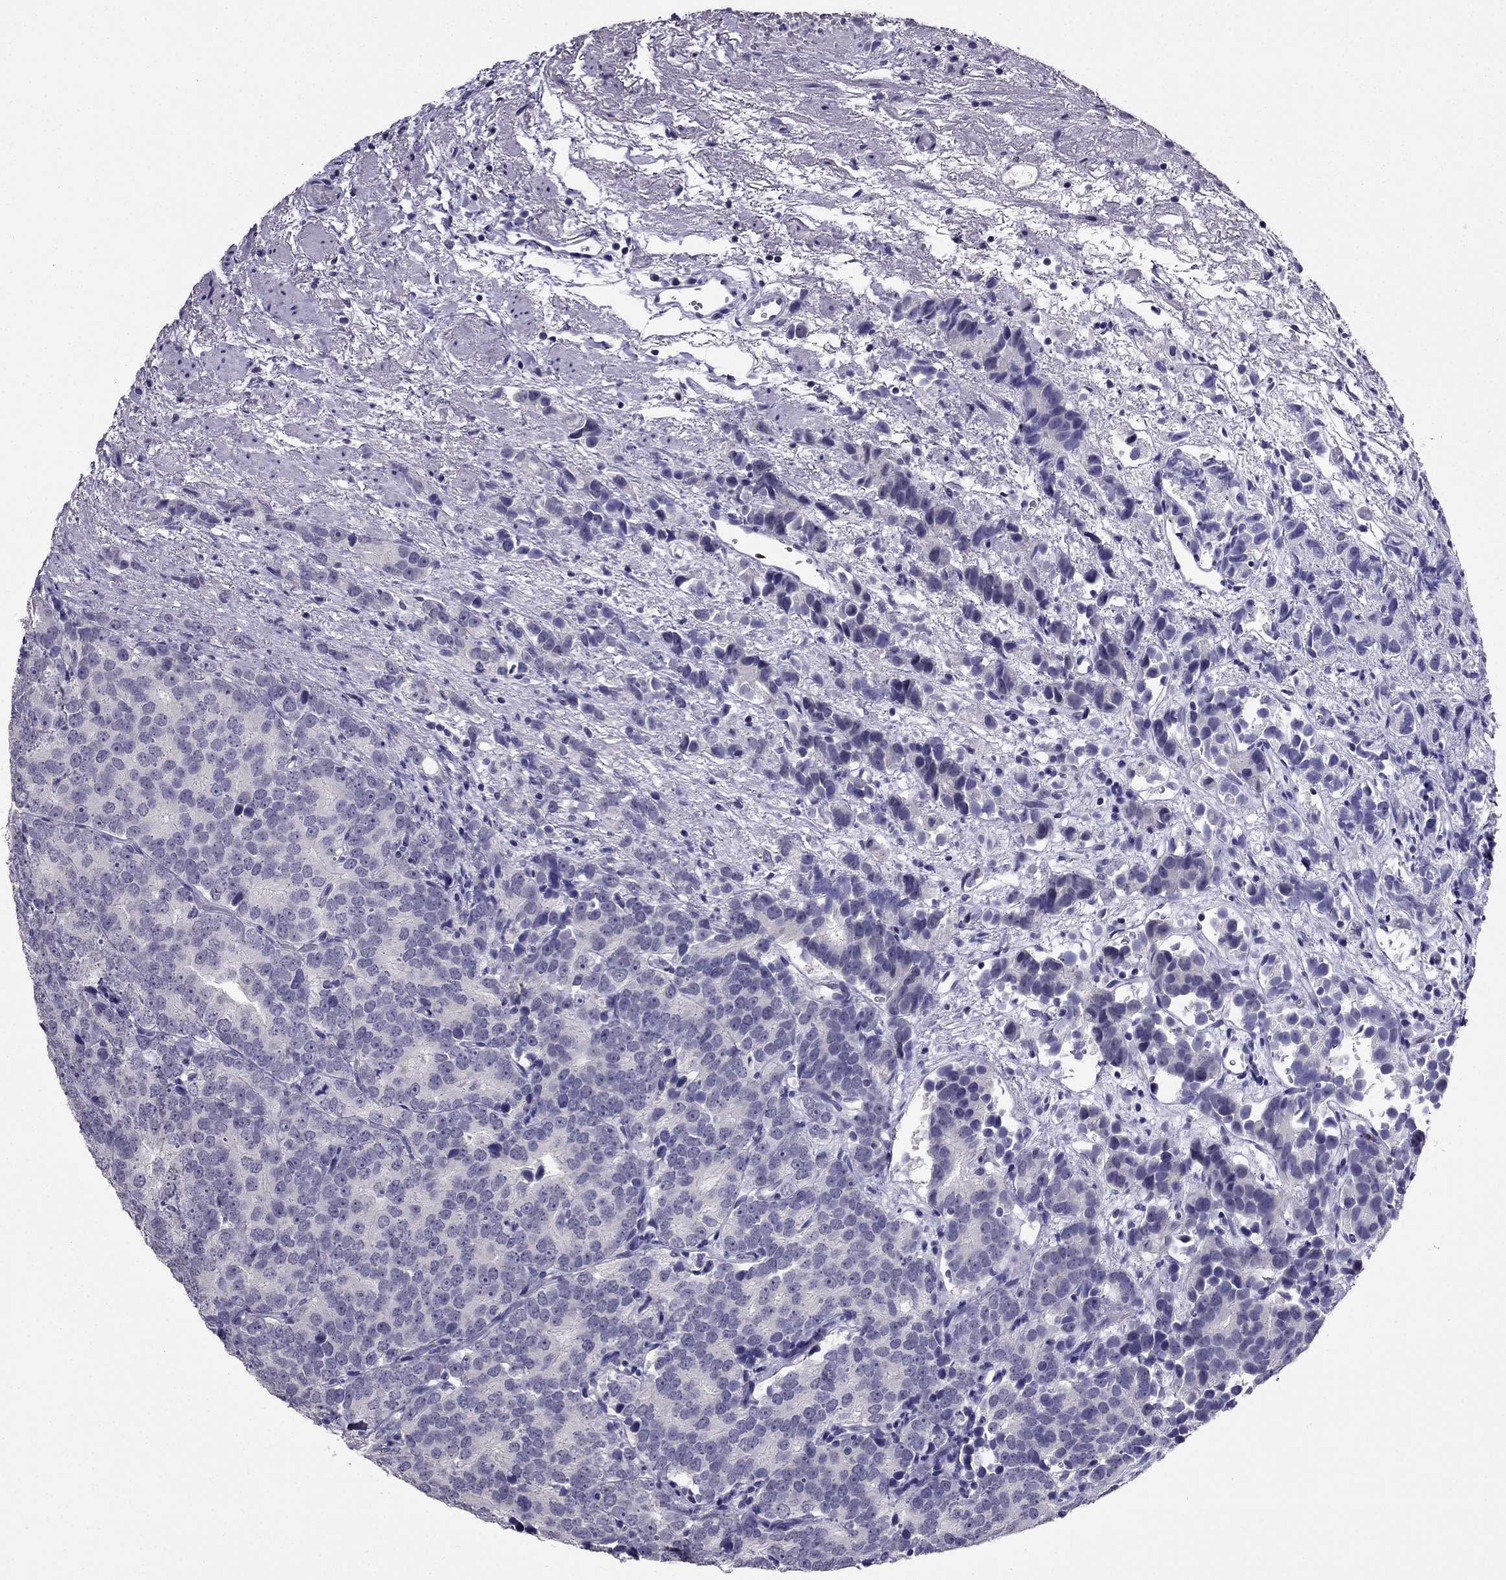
{"staining": {"intensity": "negative", "quantity": "none", "location": "none"}, "tissue": "prostate cancer", "cell_type": "Tumor cells", "image_type": "cancer", "snomed": [{"axis": "morphology", "description": "Adenocarcinoma, High grade"}, {"axis": "topography", "description": "Prostate"}], "caption": "This is a image of IHC staining of high-grade adenocarcinoma (prostate), which shows no positivity in tumor cells.", "gene": "OLFM4", "patient": {"sex": "male", "age": 90}}